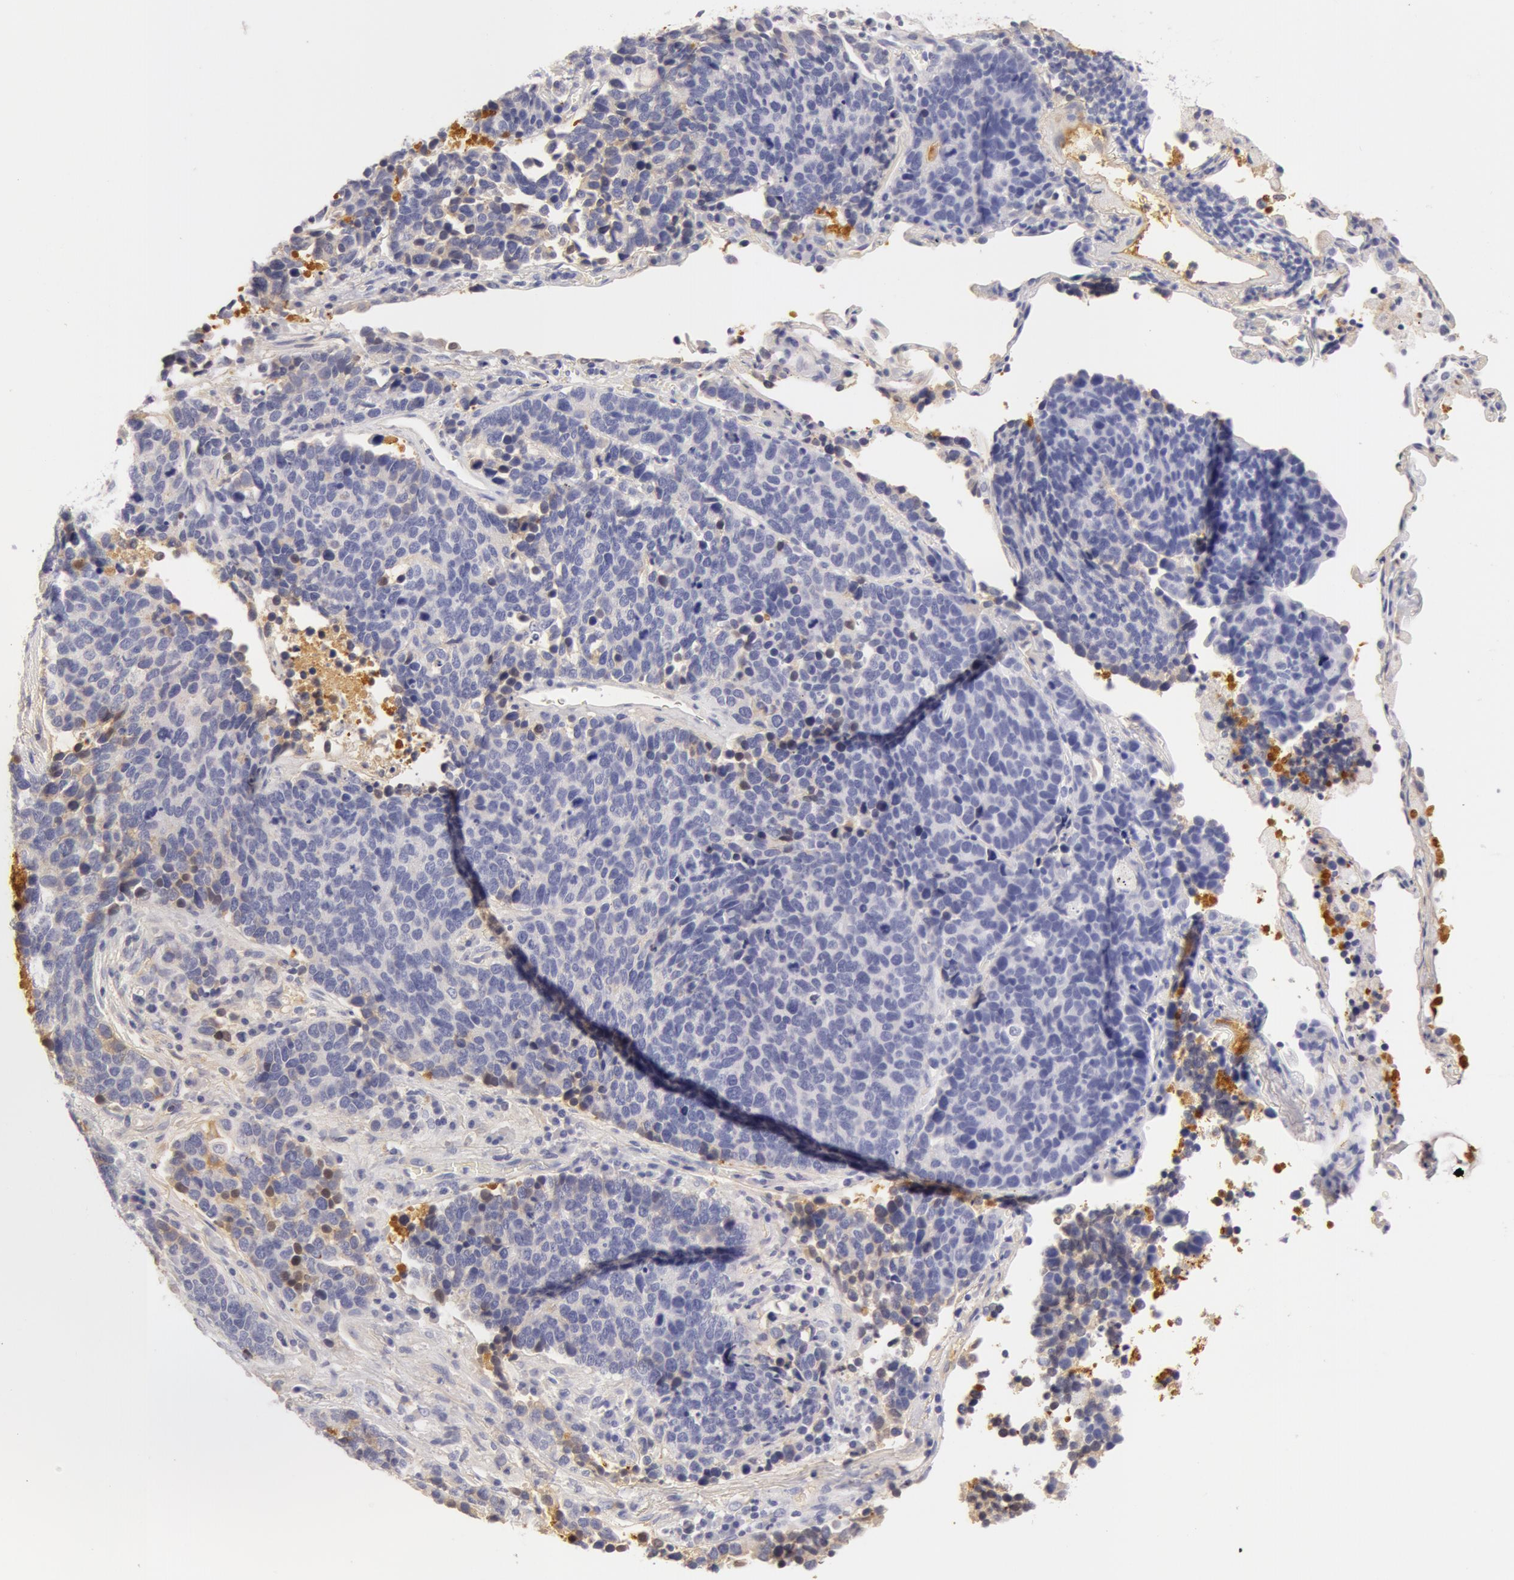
{"staining": {"intensity": "negative", "quantity": "none", "location": "none"}, "tissue": "lung cancer", "cell_type": "Tumor cells", "image_type": "cancer", "snomed": [{"axis": "morphology", "description": "Neoplasm, malignant, NOS"}, {"axis": "topography", "description": "Lung"}], "caption": "Lung malignant neoplasm was stained to show a protein in brown. There is no significant expression in tumor cells. Nuclei are stained in blue.", "gene": "GC", "patient": {"sex": "female", "age": 75}}